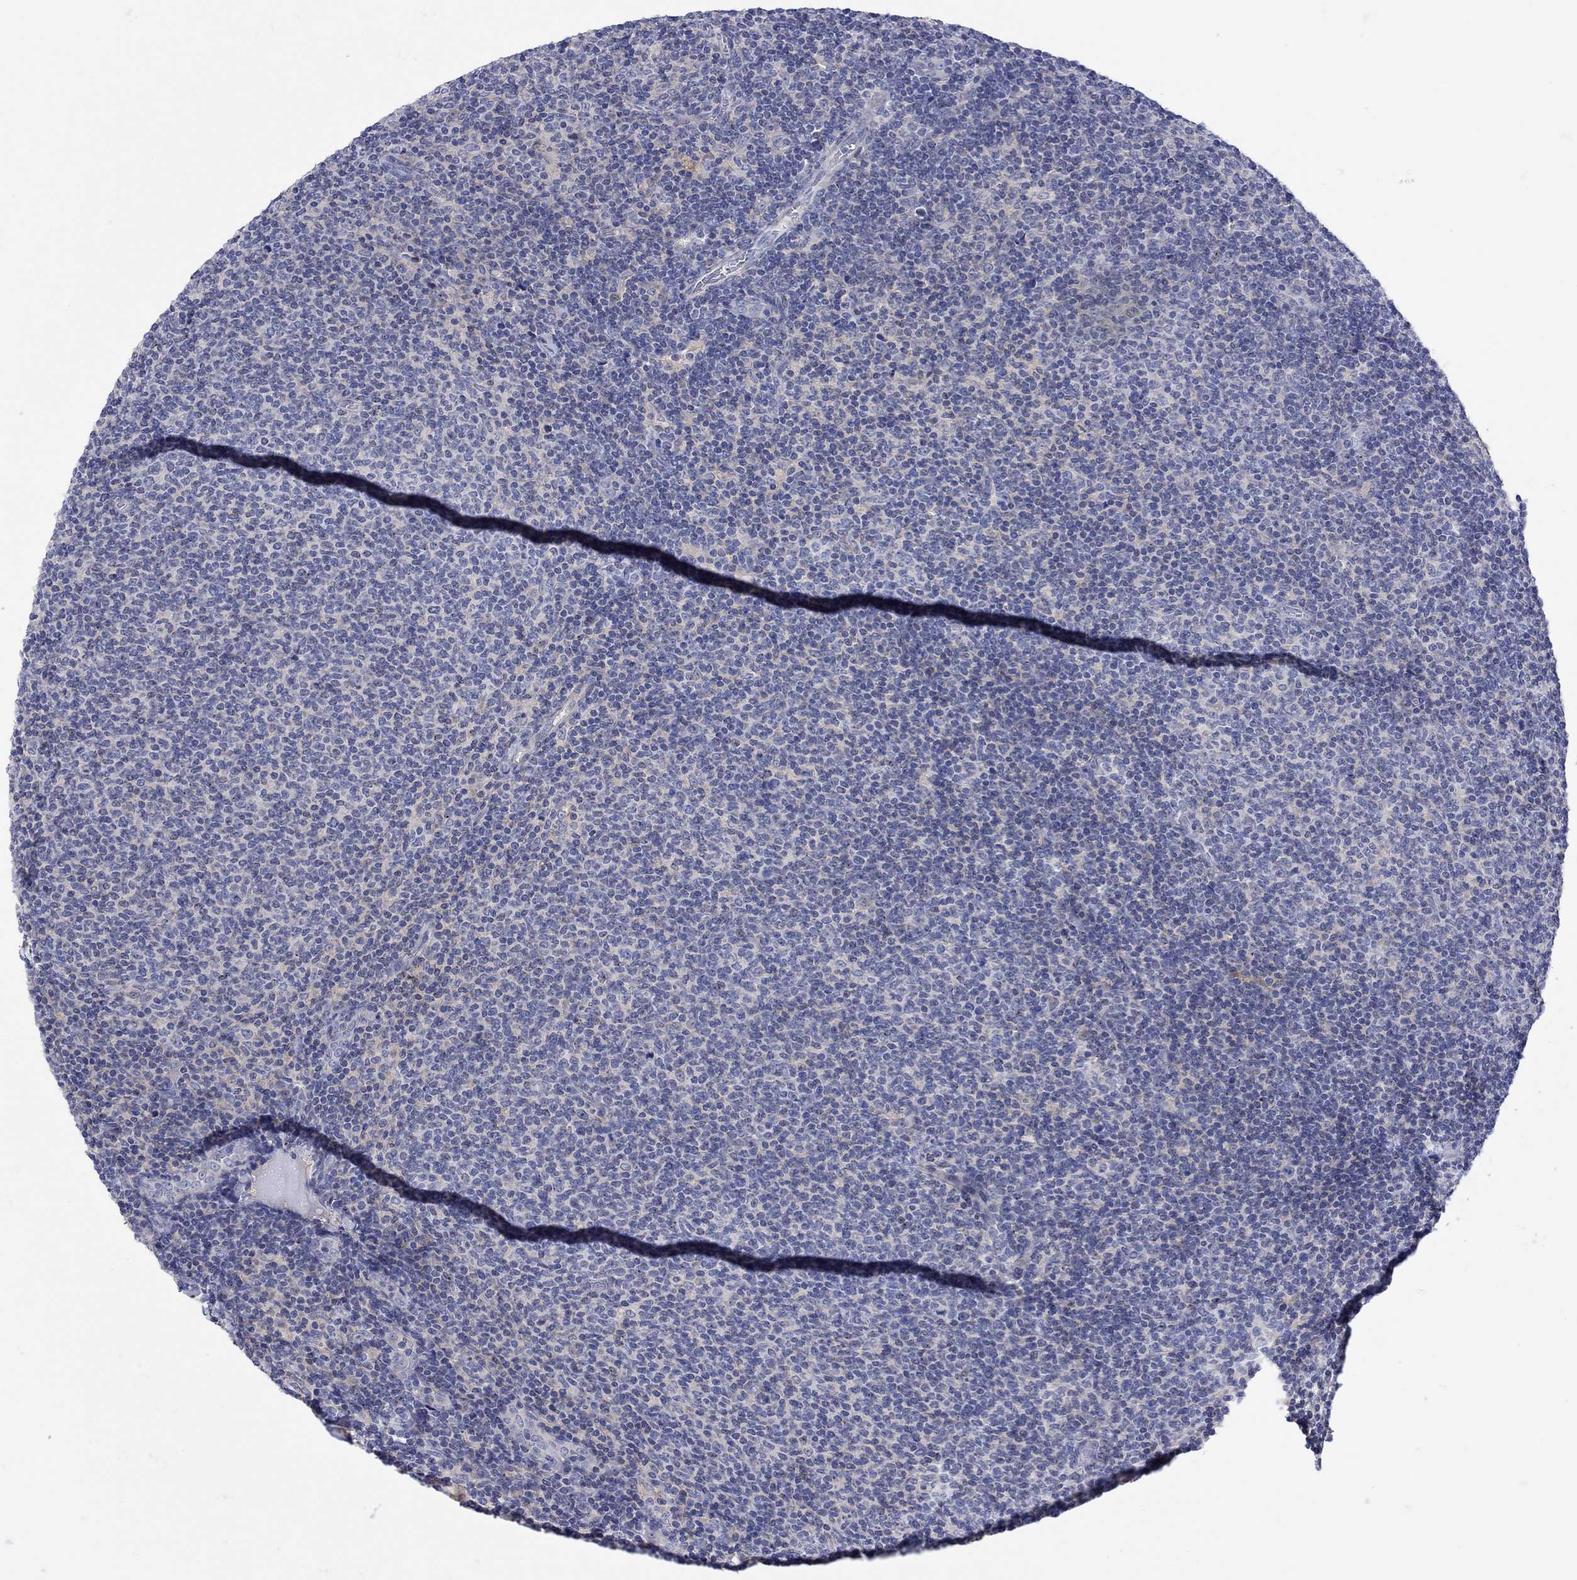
{"staining": {"intensity": "negative", "quantity": "none", "location": "none"}, "tissue": "lymphoma", "cell_type": "Tumor cells", "image_type": "cancer", "snomed": [{"axis": "morphology", "description": "Malignant lymphoma, non-Hodgkin's type, Low grade"}, {"axis": "topography", "description": "Lymph node"}], "caption": "Tumor cells are negative for protein expression in human lymphoma.", "gene": "MSI1", "patient": {"sex": "male", "age": 52}}